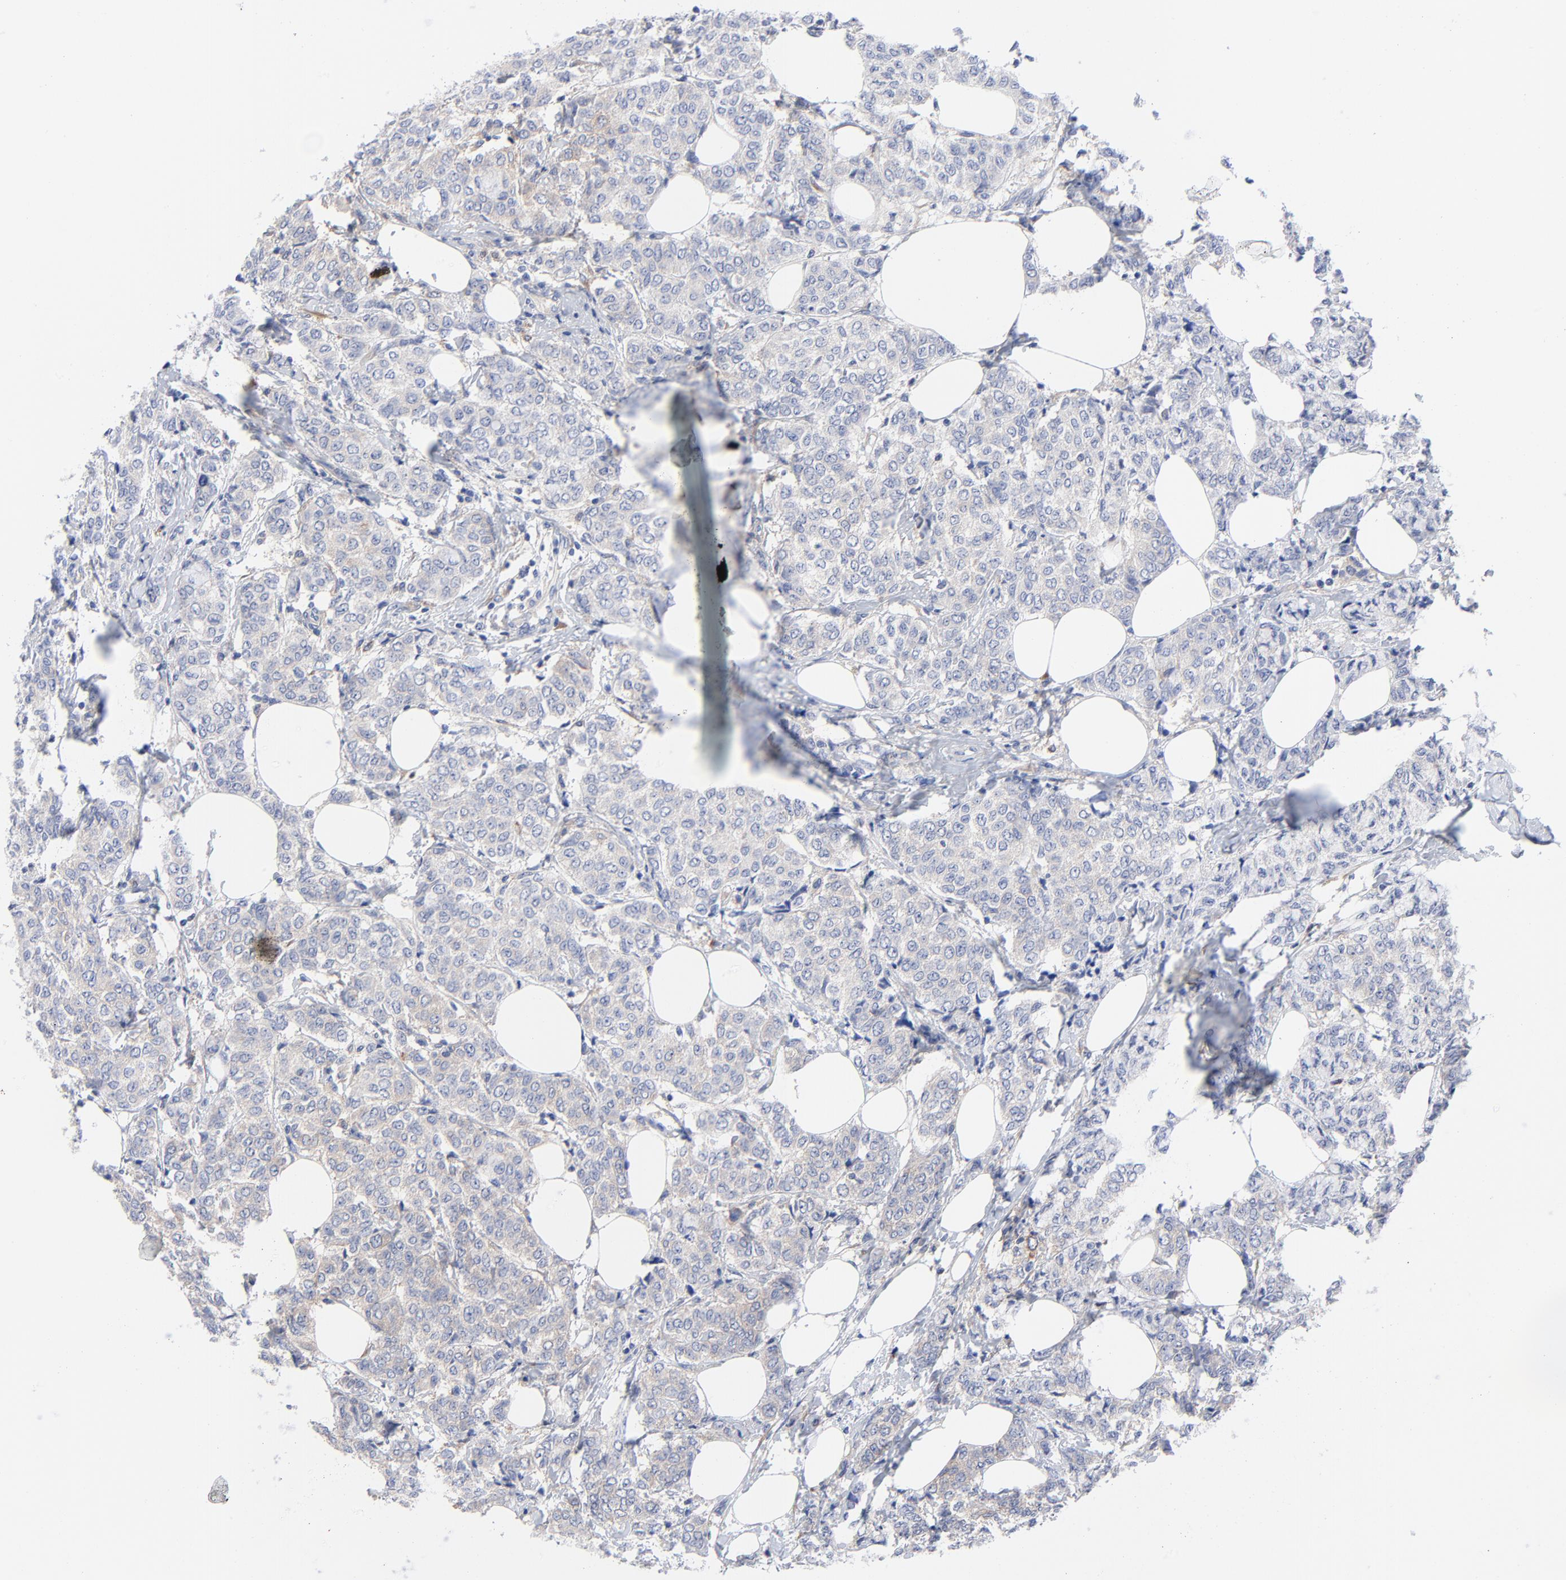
{"staining": {"intensity": "negative", "quantity": "none", "location": "none"}, "tissue": "breast cancer", "cell_type": "Tumor cells", "image_type": "cancer", "snomed": [{"axis": "morphology", "description": "Lobular carcinoma"}, {"axis": "topography", "description": "Breast"}], "caption": "A high-resolution micrograph shows IHC staining of breast lobular carcinoma, which shows no significant staining in tumor cells. (Brightfield microscopy of DAB (3,3'-diaminobenzidine) IHC at high magnification).", "gene": "STAT2", "patient": {"sex": "female", "age": 60}}